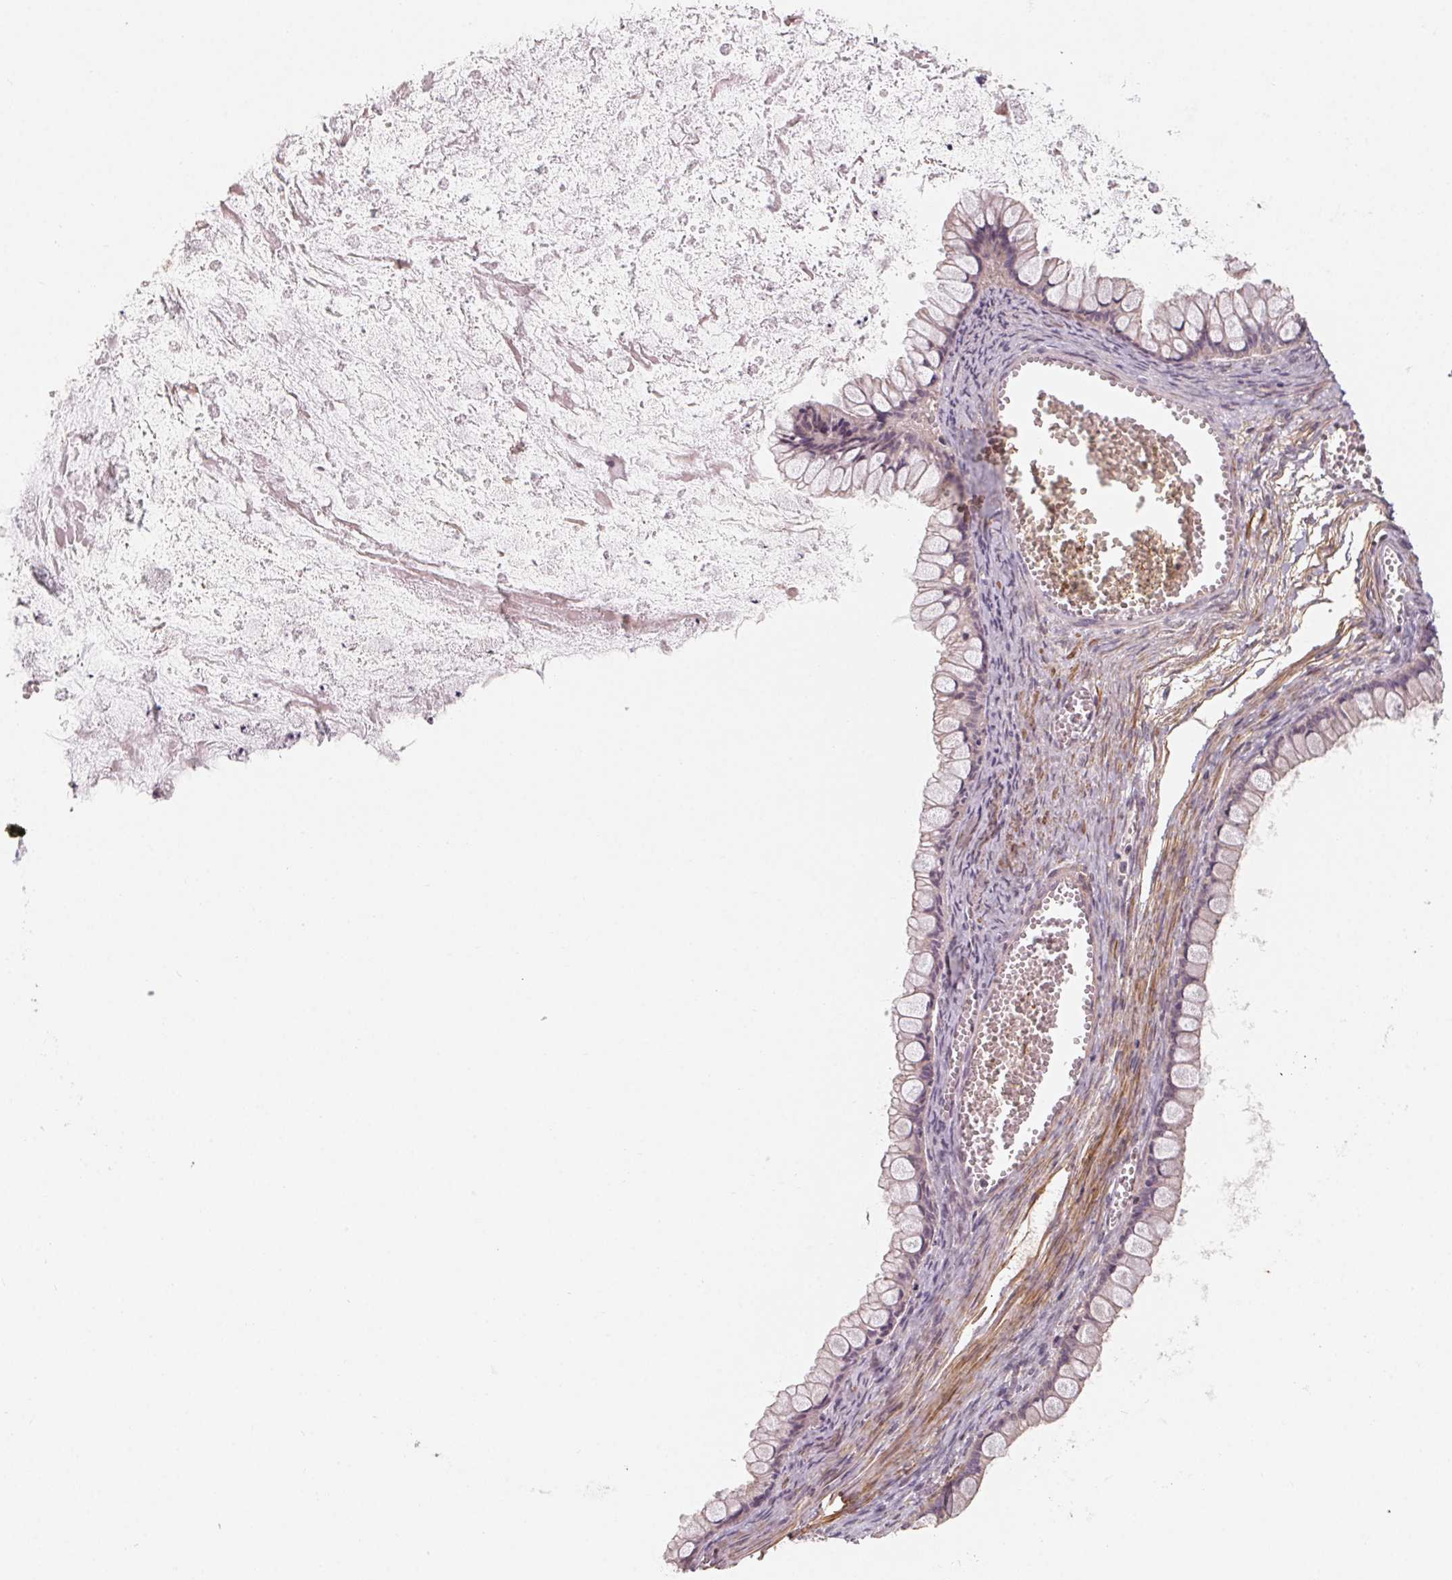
{"staining": {"intensity": "weak", "quantity": "<25%", "location": "cytoplasmic/membranous"}, "tissue": "ovarian cancer", "cell_type": "Tumor cells", "image_type": "cancer", "snomed": [{"axis": "morphology", "description": "Cystadenocarcinoma, mucinous, NOS"}, {"axis": "topography", "description": "Ovary"}], "caption": "Ovarian cancer (mucinous cystadenocarcinoma) stained for a protein using immunohistochemistry (IHC) exhibits no positivity tumor cells.", "gene": "CCDC112", "patient": {"sex": "female", "age": 67}}